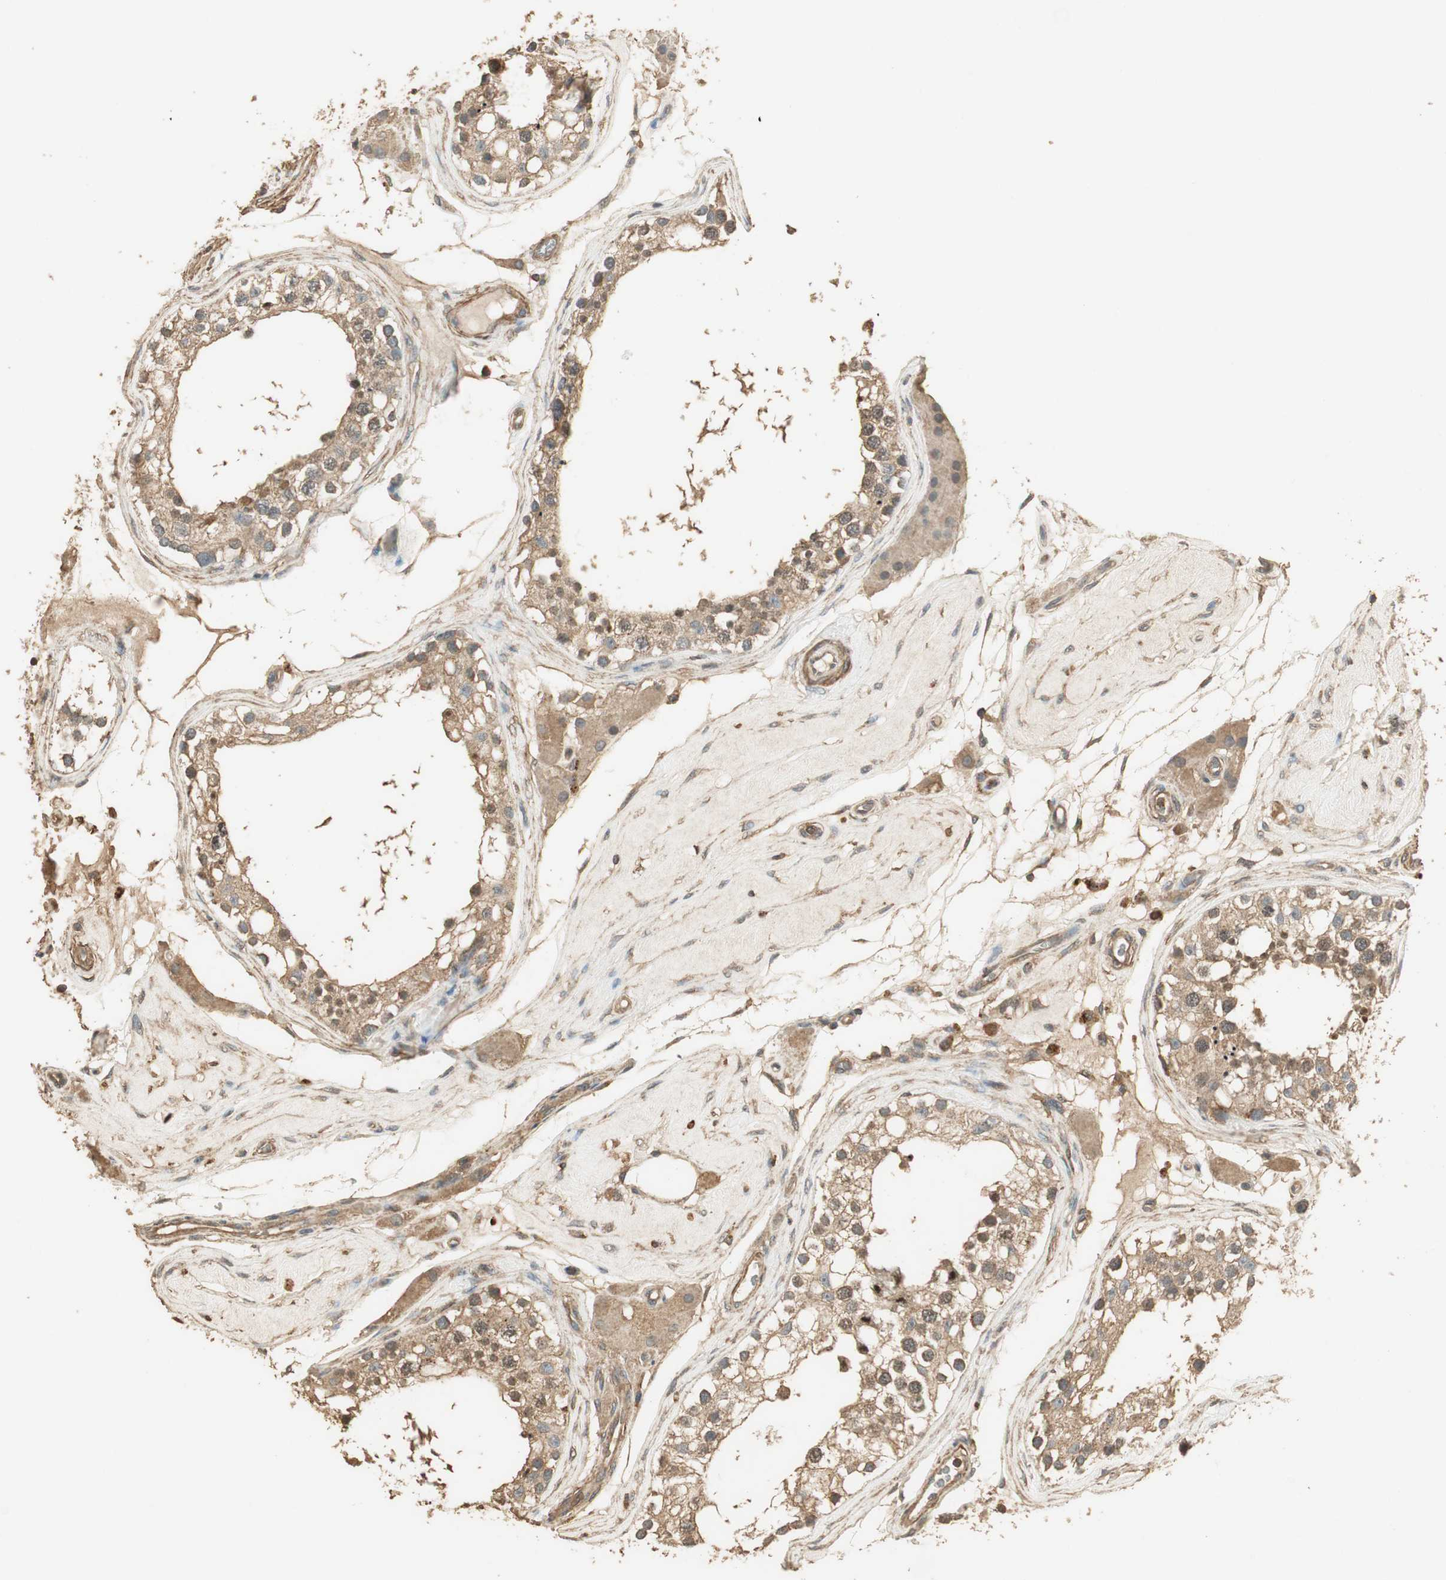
{"staining": {"intensity": "moderate", "quantity": "25%-75%", "location": "cytoplasmic/membranous"}, "tissue": "testis", "cell_type": "Cells in seminiferous ducts", "image_type": "normal", "snomed": [{"axis": "morphology", "description": "Normal tissue, NOS"}, {"axis": "topography", "description": "Testis"}], "caption": "Cells in seminiferous ducts show medium levels of moderate cytoplasmic/membranous positivity in approximately 25%-75% of cells in benign human testis.", "gene": "USP2", "patient": {"sex": "male", "age": 68}}